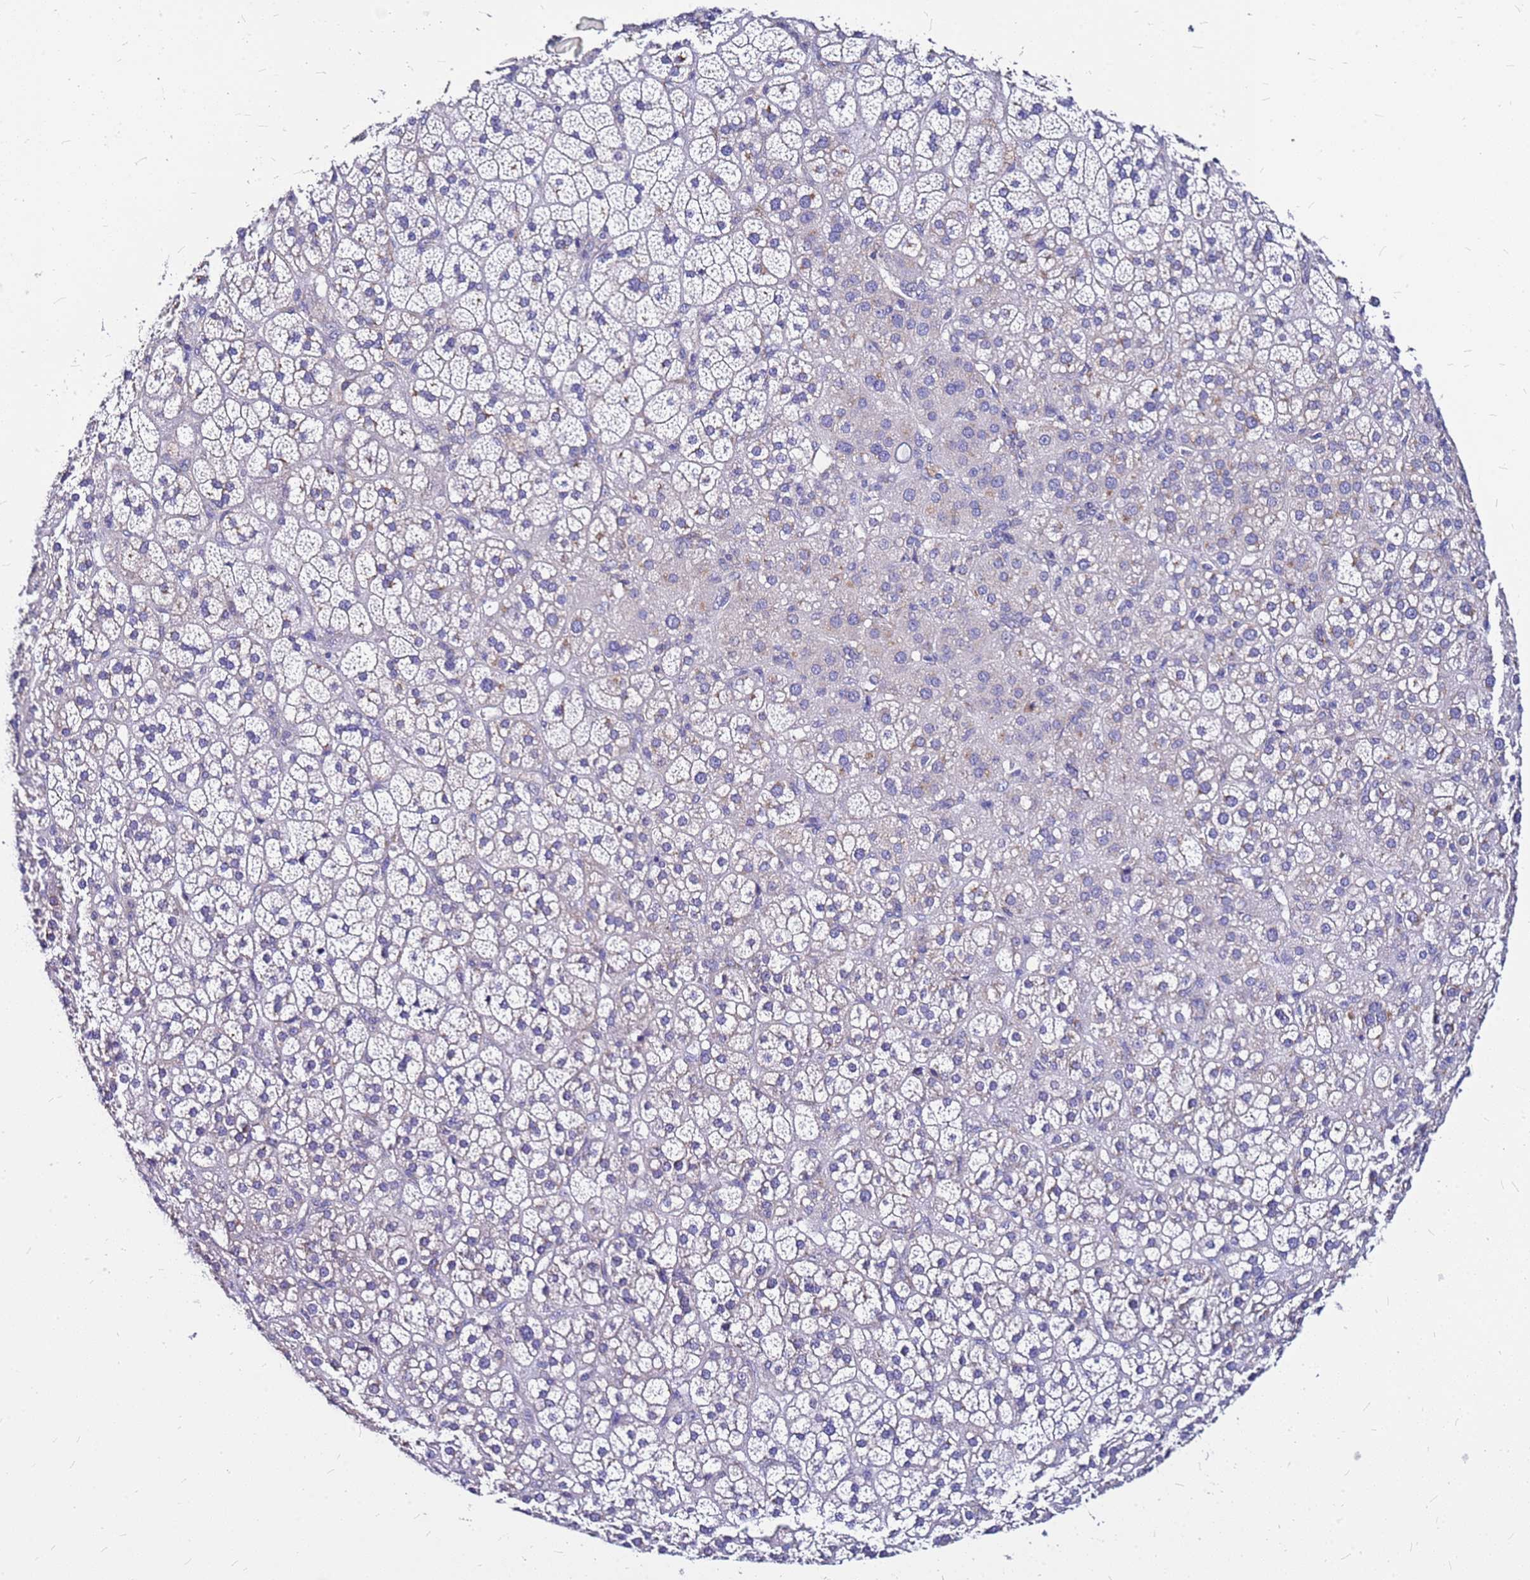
{"staining": {"intensity": "negative", "quantity": "none", "location": "none"}, "tissue": "adrenal gland", "cell_type": "Glandular cells", "image_type": "normal", "snomed": [{"axis": "morphology", "description": "Normal tissue, NOS"}, {"axis": "topography", "description": "Adrenal gland"}], "caption": "DAB (3,3'-diaminobenzidine) immunohistochemical staining of normal human adrenal gland reveals no significant expression in glandular cells.", "gene": "CASD1", "patient": {"sex": "female", "age": 70}}